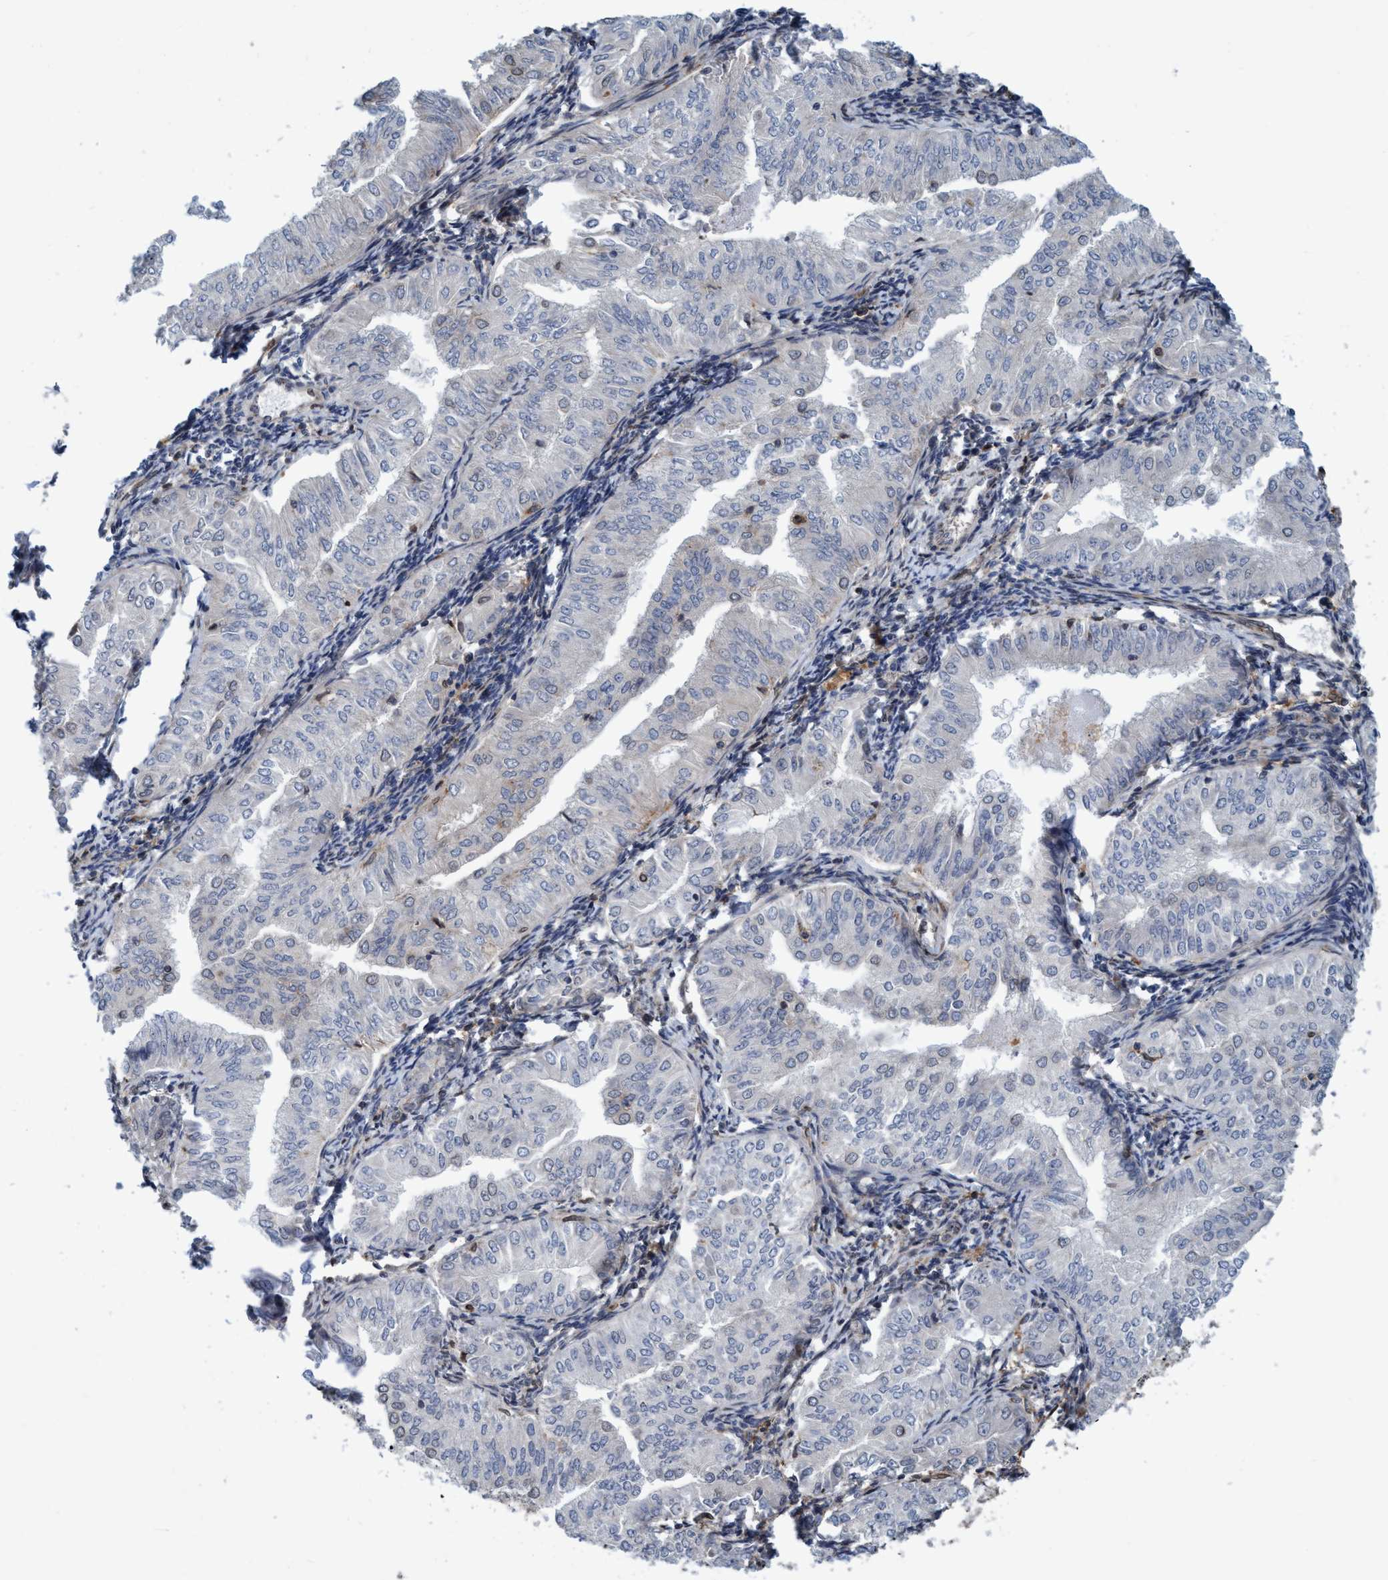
{"staining": {"intensity": "negative", "quantity": "none", "location": "none"}, "tissue": "endometrial cancer", "cell_type": "Tumor cells", "image_type": "cancer", "snomed": [{"axis": "morphology", "description": "Normal tissue, NOS"}, {"axis": "morphology", "description": "Adenocarcinoma, NOS"}, {"axis": "topography", "description": "Endometrium"}], "caption": "This is an IHC micrograph of human endometrial cancer (adenocarcinoma). There is no expression in tumor cells.", "gene": "SLC16A3", "patient": {"sex": "female", "age": 53}}